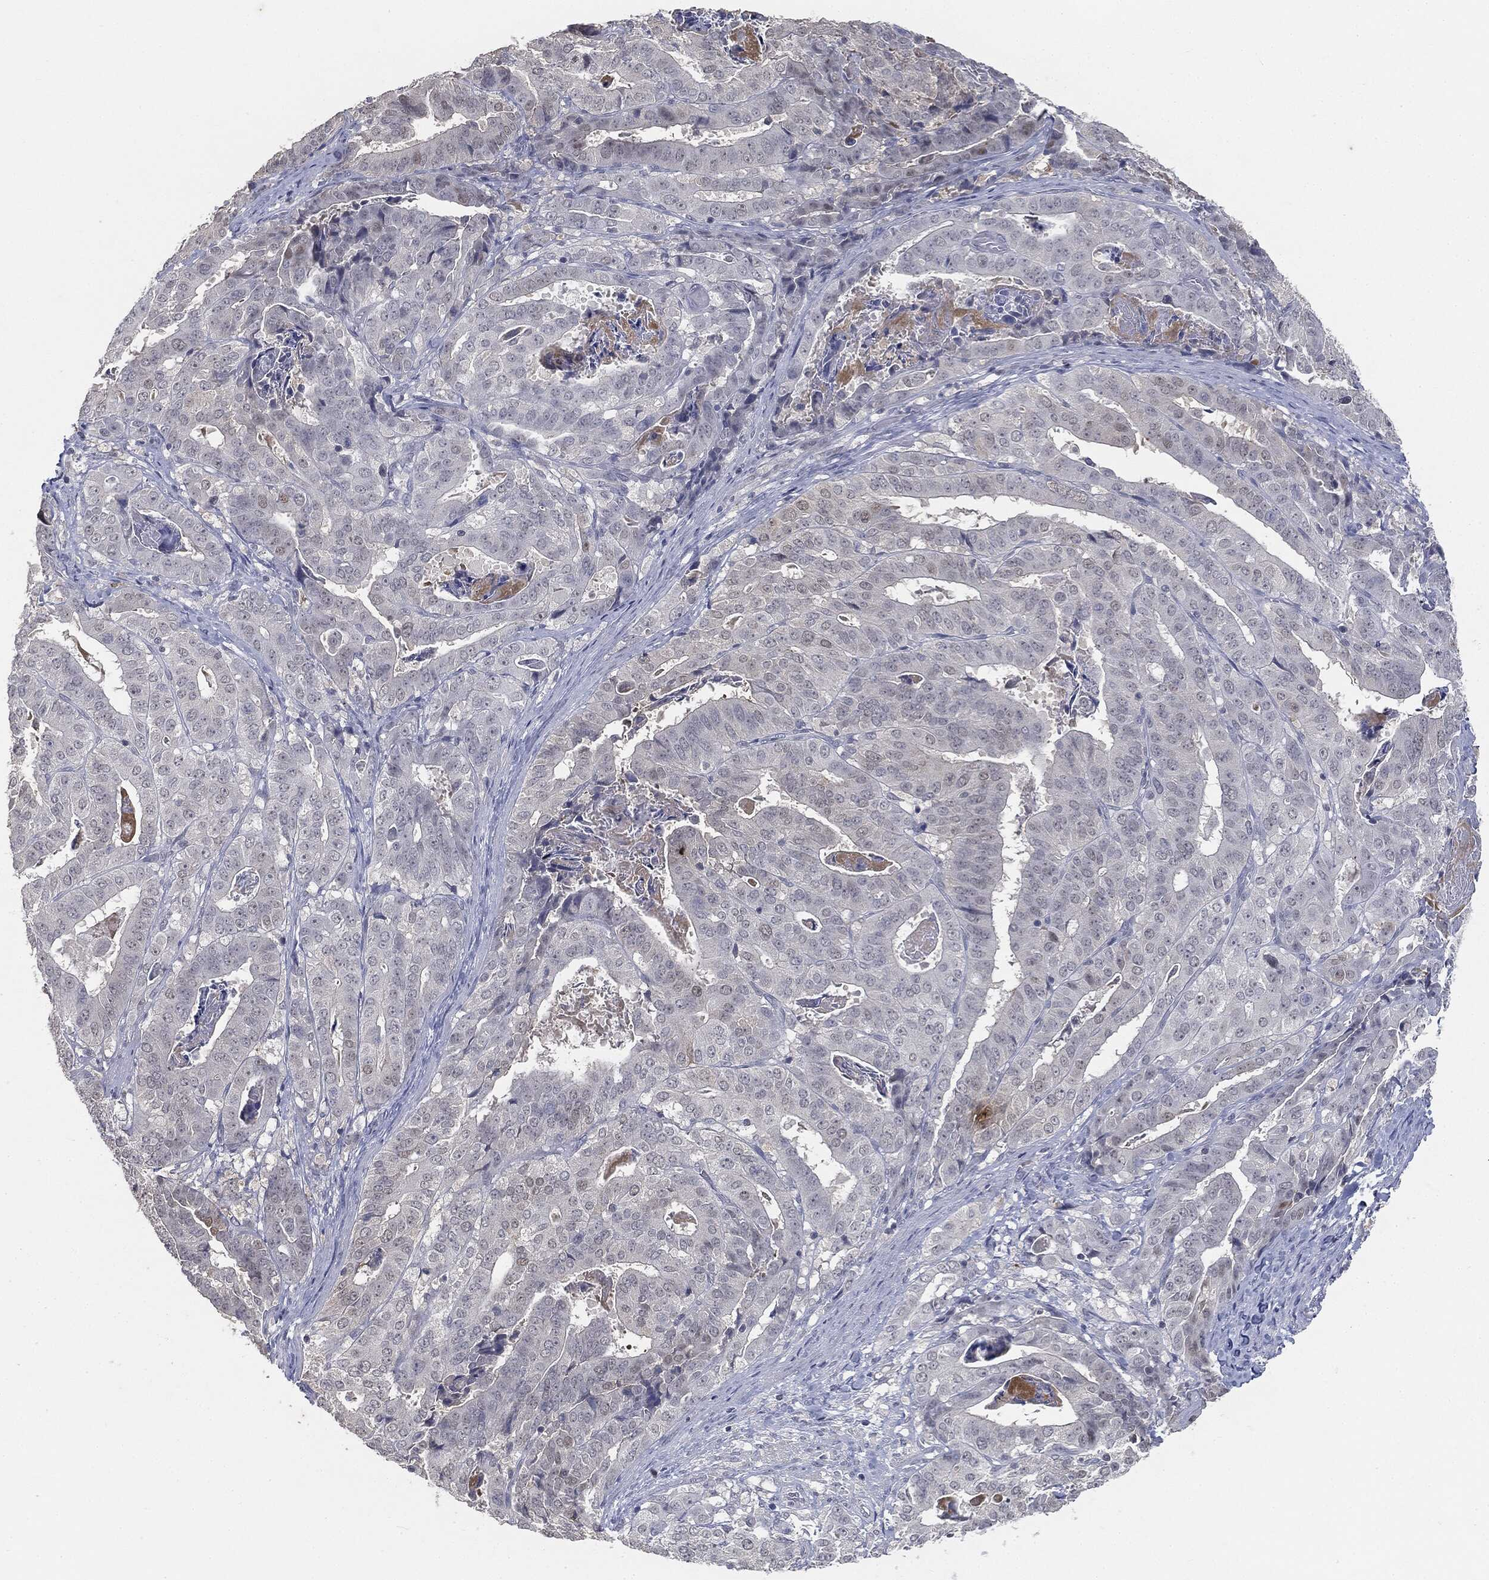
{"staining": {"intensity": "negative", "quantity": "none", "location": "none"}, "tissue": "stomach cancer", "cell_type": "Tumor cells", "image_type": "cancer", "snomed": [{"axis": "morphology", "description": "Adenocarcinoma, NOS"}, {"axis": "topography", "description": "Stomach"}], "caption": "Immunohistochemical staining of human stomach cancer shows no significant staining in tumor cells.", "gene": "SLC2A2", "patient": {"sex": "male", "age": 48}}